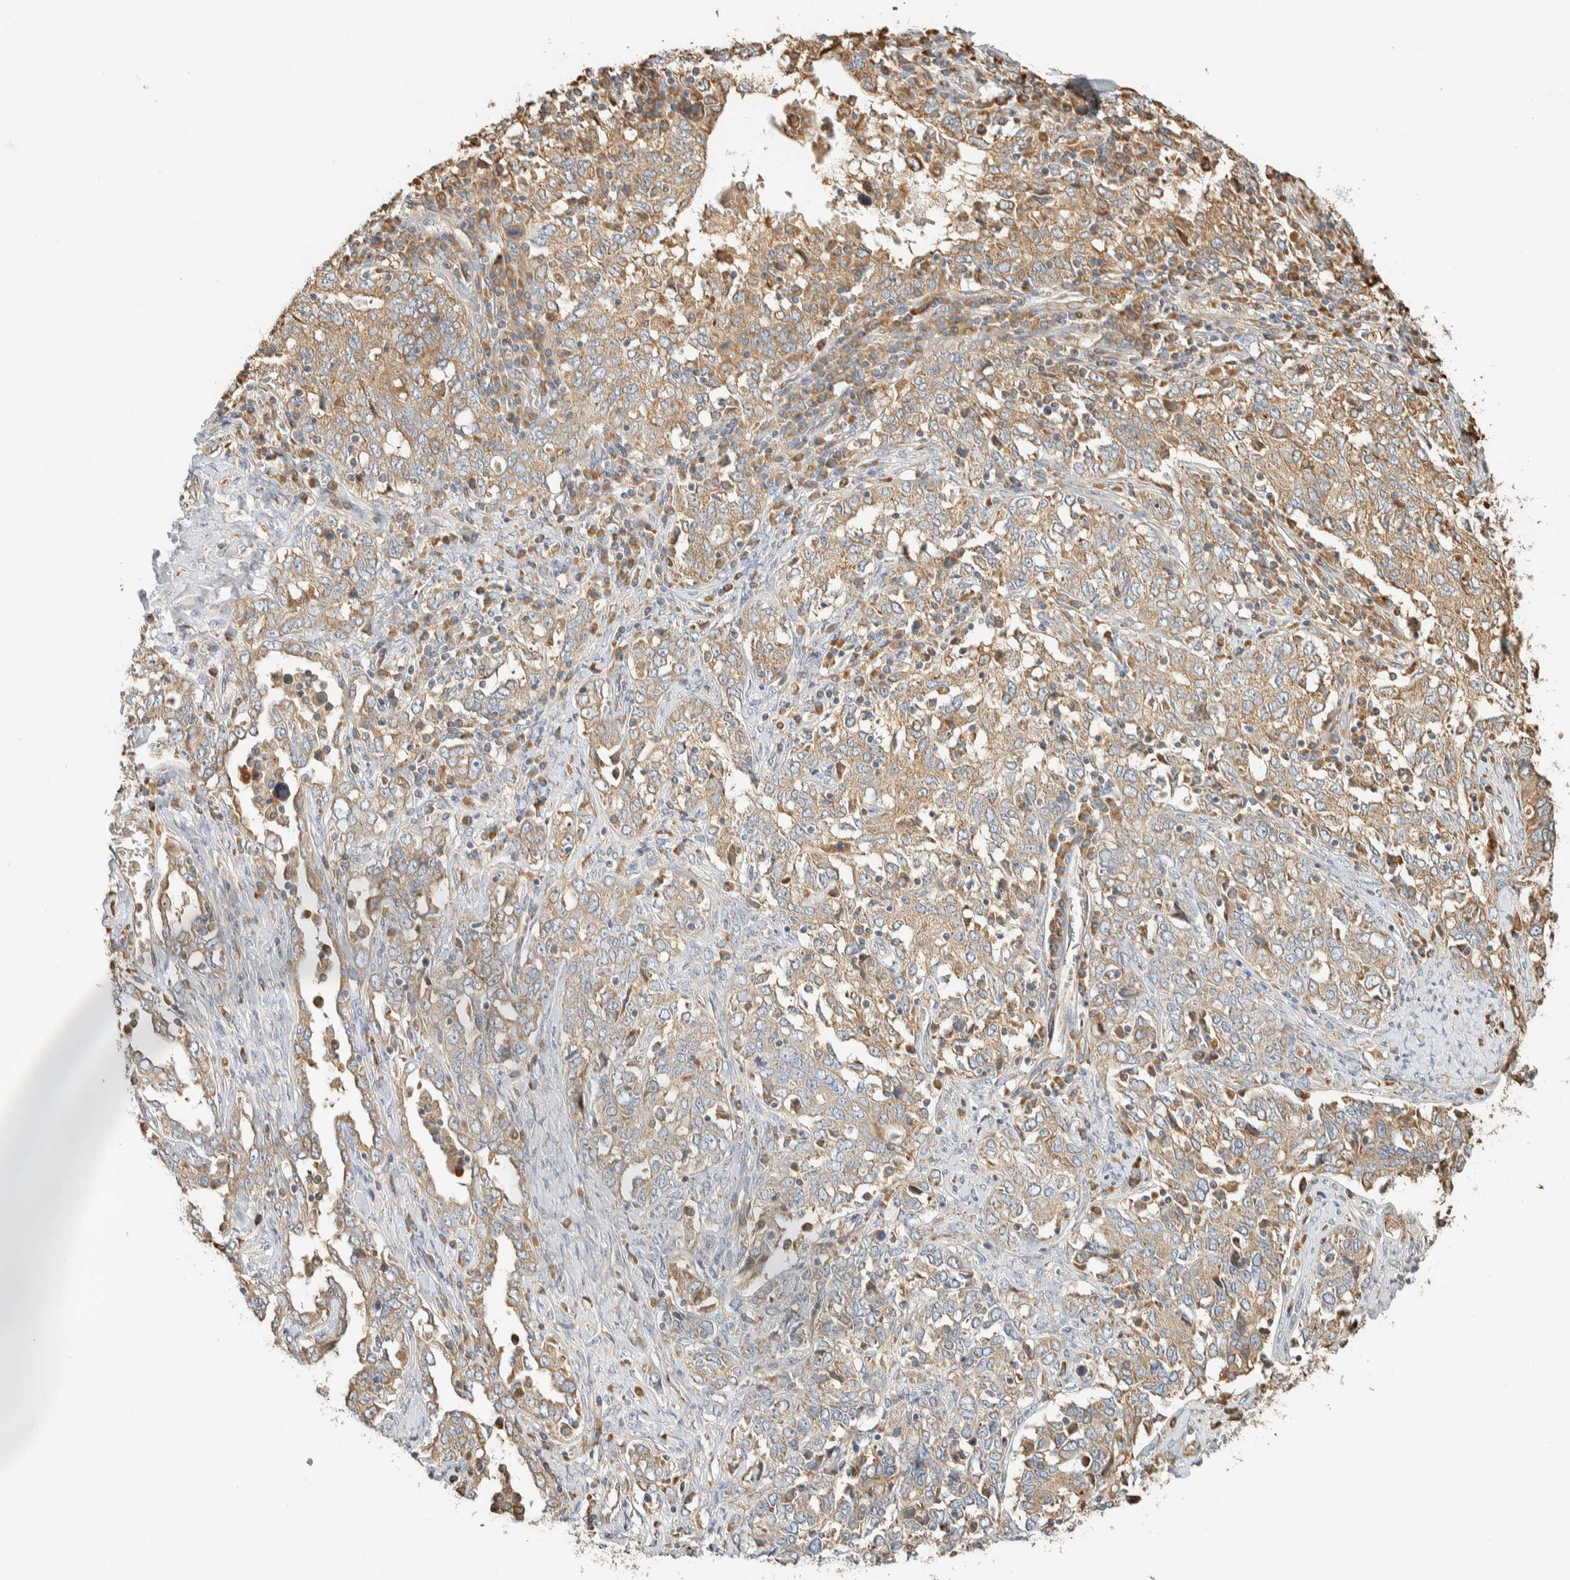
{"staining": {"intensity": "moderate", "quantity": "25%-75%", "location": "cytoplasmic/membranous"}, "tissue": "ovarian cancer", "cell_type": "Tumor cells", "image_type": "cancer", "snomed": [{"axis": "morphology", "description": "Carcinoma, endometroid"}, {"axis": "topography", "description": "Ovary"}], "caption": "There is medium levels of moderate cytoplasmic/membranous expression in tumor cells of endometroid carcinoma (ovarian), as demonstrated by immunohistochemical staining (brown color).", "gene": "RAB11FIP1", "patient": {"sex": "female", "age": 62}}